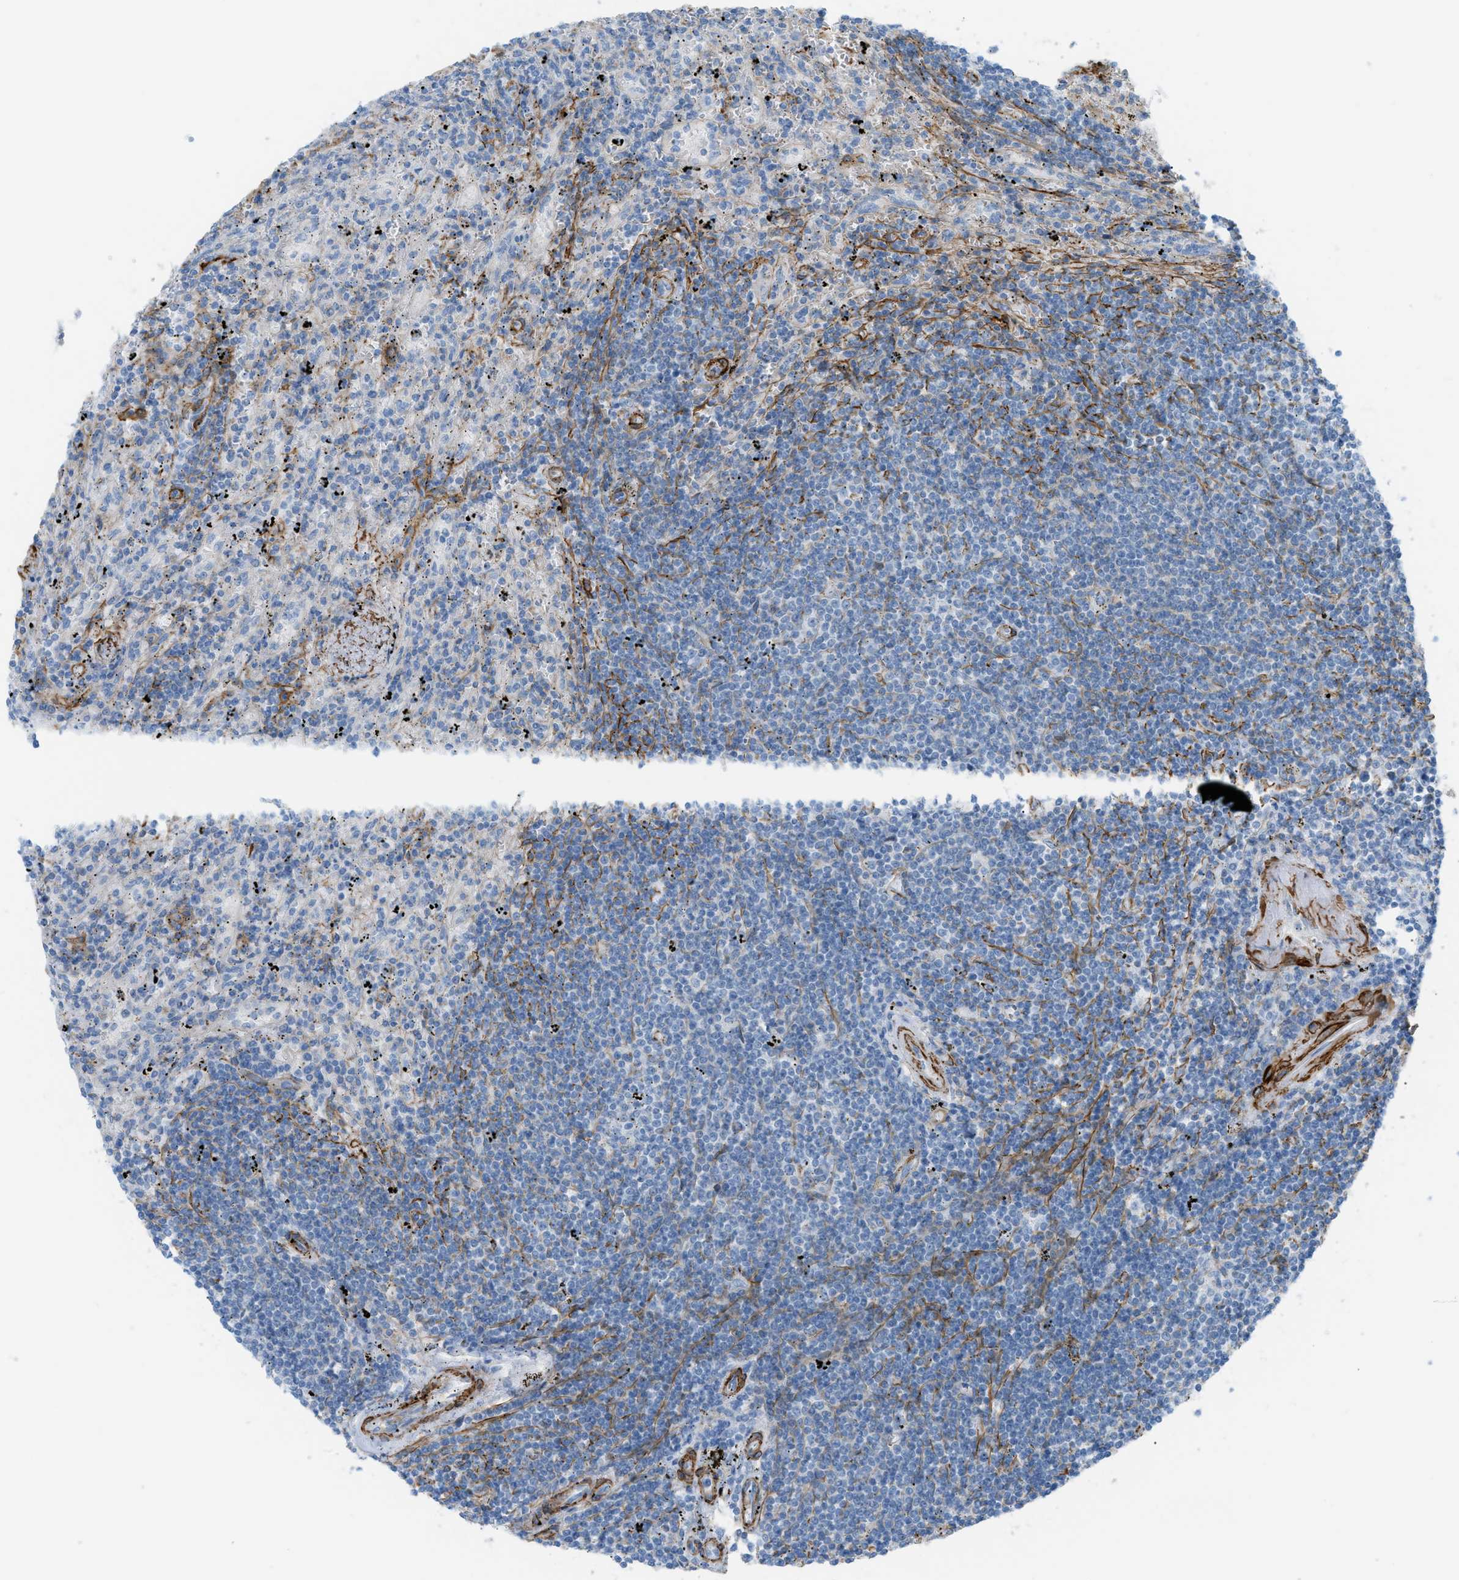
{"staining": {"intensity": "negative", "quantity": "none", "location": "none"}, "tissue": "lymphoma", "cell_type": "Tumor cells", "image_type": "cancer", "snomed": [{"axis": "morphology", "description": "Malignant lymphoma, non-Hodgkin's type, Low grade"}, {"axis": "topography", "description": "Spleen"}], "caption": "Immunohistochemistry of human lymphoma reveals no staining in tumor cells.", "gene": "MYH11", "patient": {"sex": "male", "age": 76}}